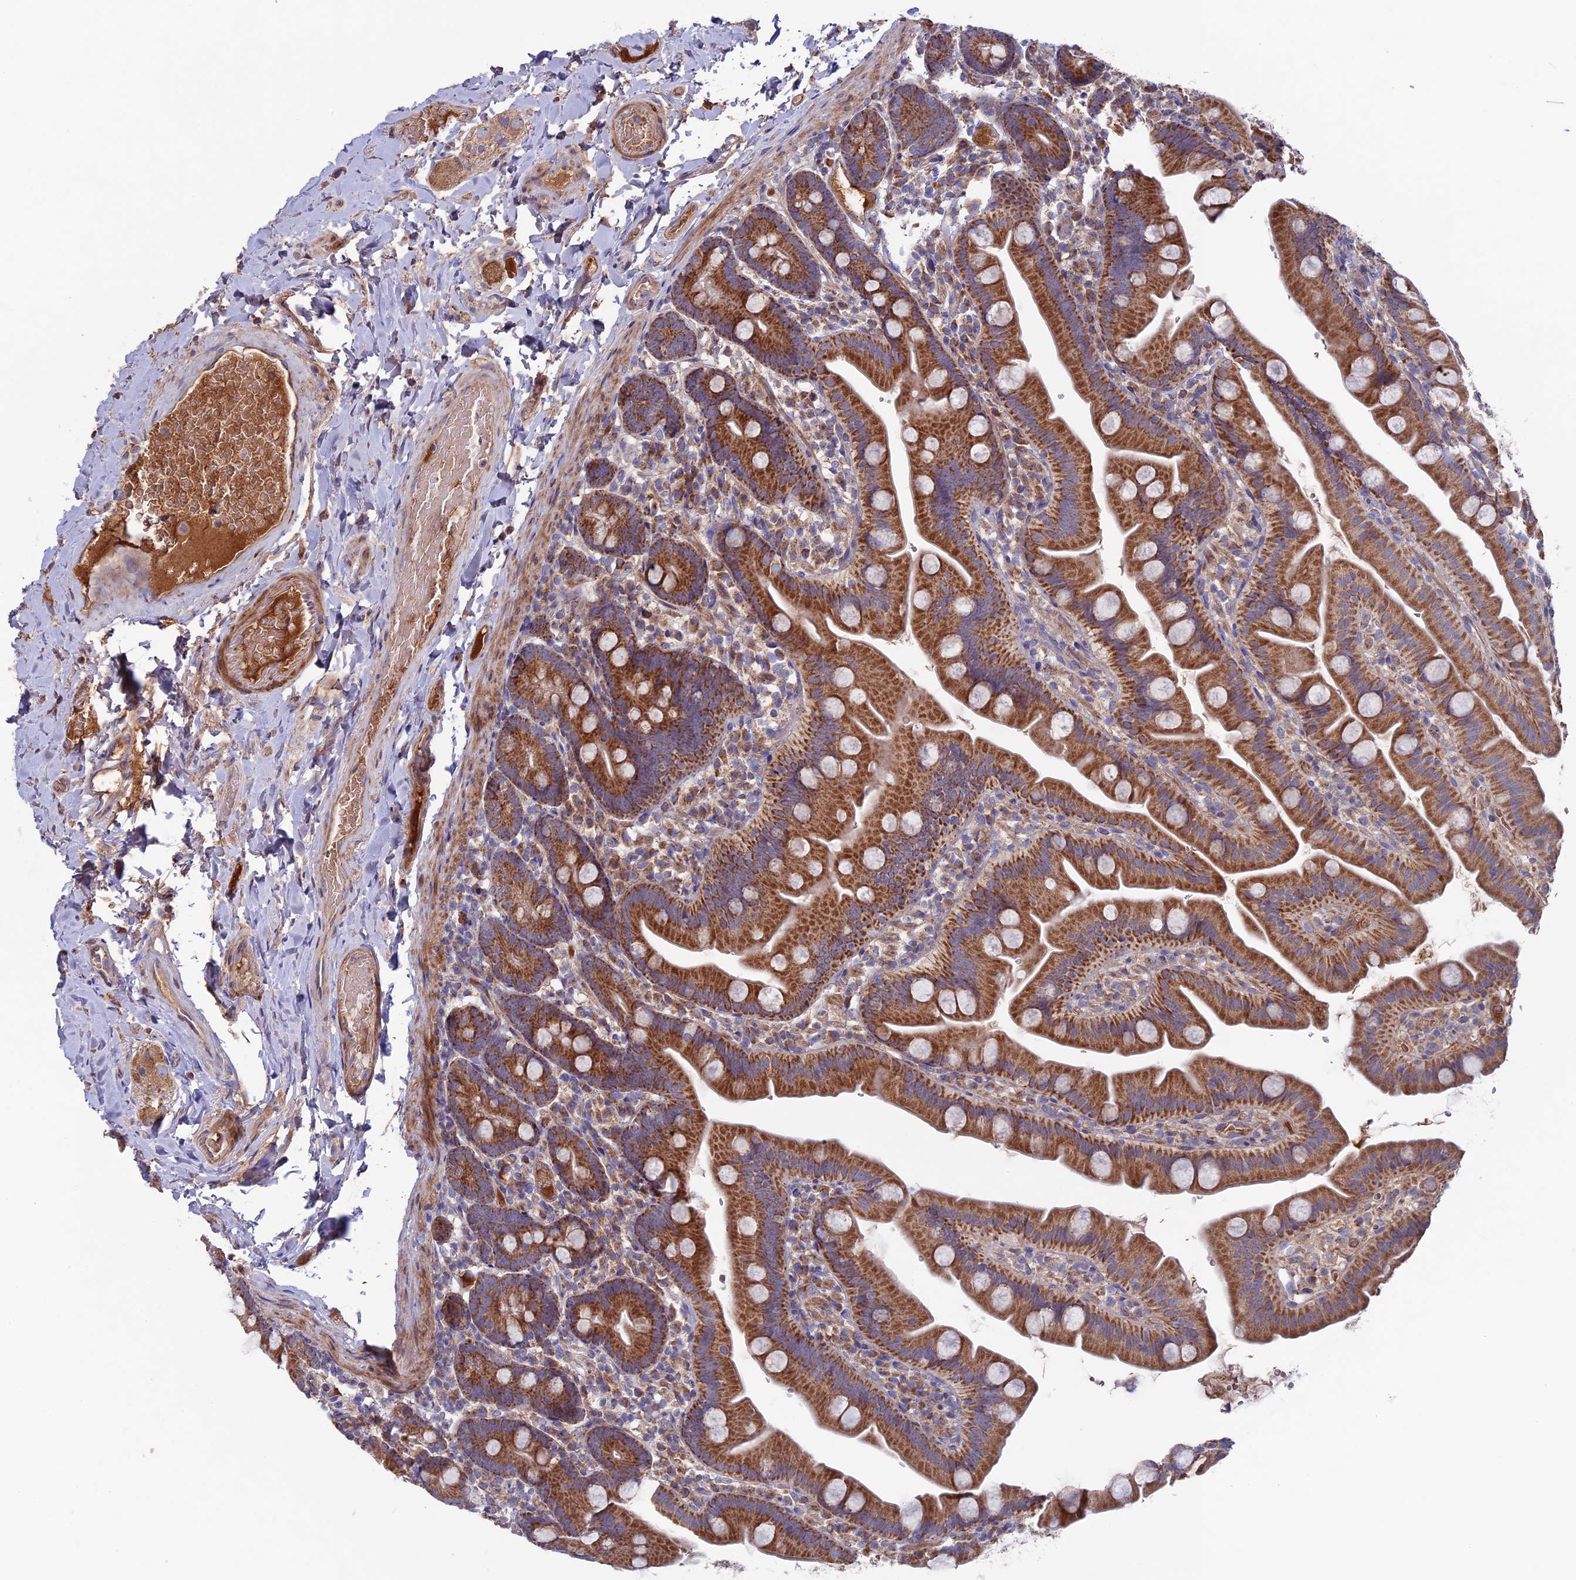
{"staining": {"intensity": "strong", "quantity": ">75%", "location": "cytoplasmic/membranous"}, "tissue": "small intestine", "cell_type": "Glandular cells", "image_type": "normal", "snomed": [{"axis": "morphology", "description": "Normal tissue, NOS"}, {"axis": "topography", "description": "Small intestine"}], "caption": "A high amount of strong cytoplasmic/membranous staining is present in approximately >75% of glandular cells in unremarkable small intestine. (Stains: DAB in brown, nuclei in blue, Microscopy: brightfield microscopy at high magnification).", "gene": "SLC15A5", "patient": {"sex": "female", "age": 68}}